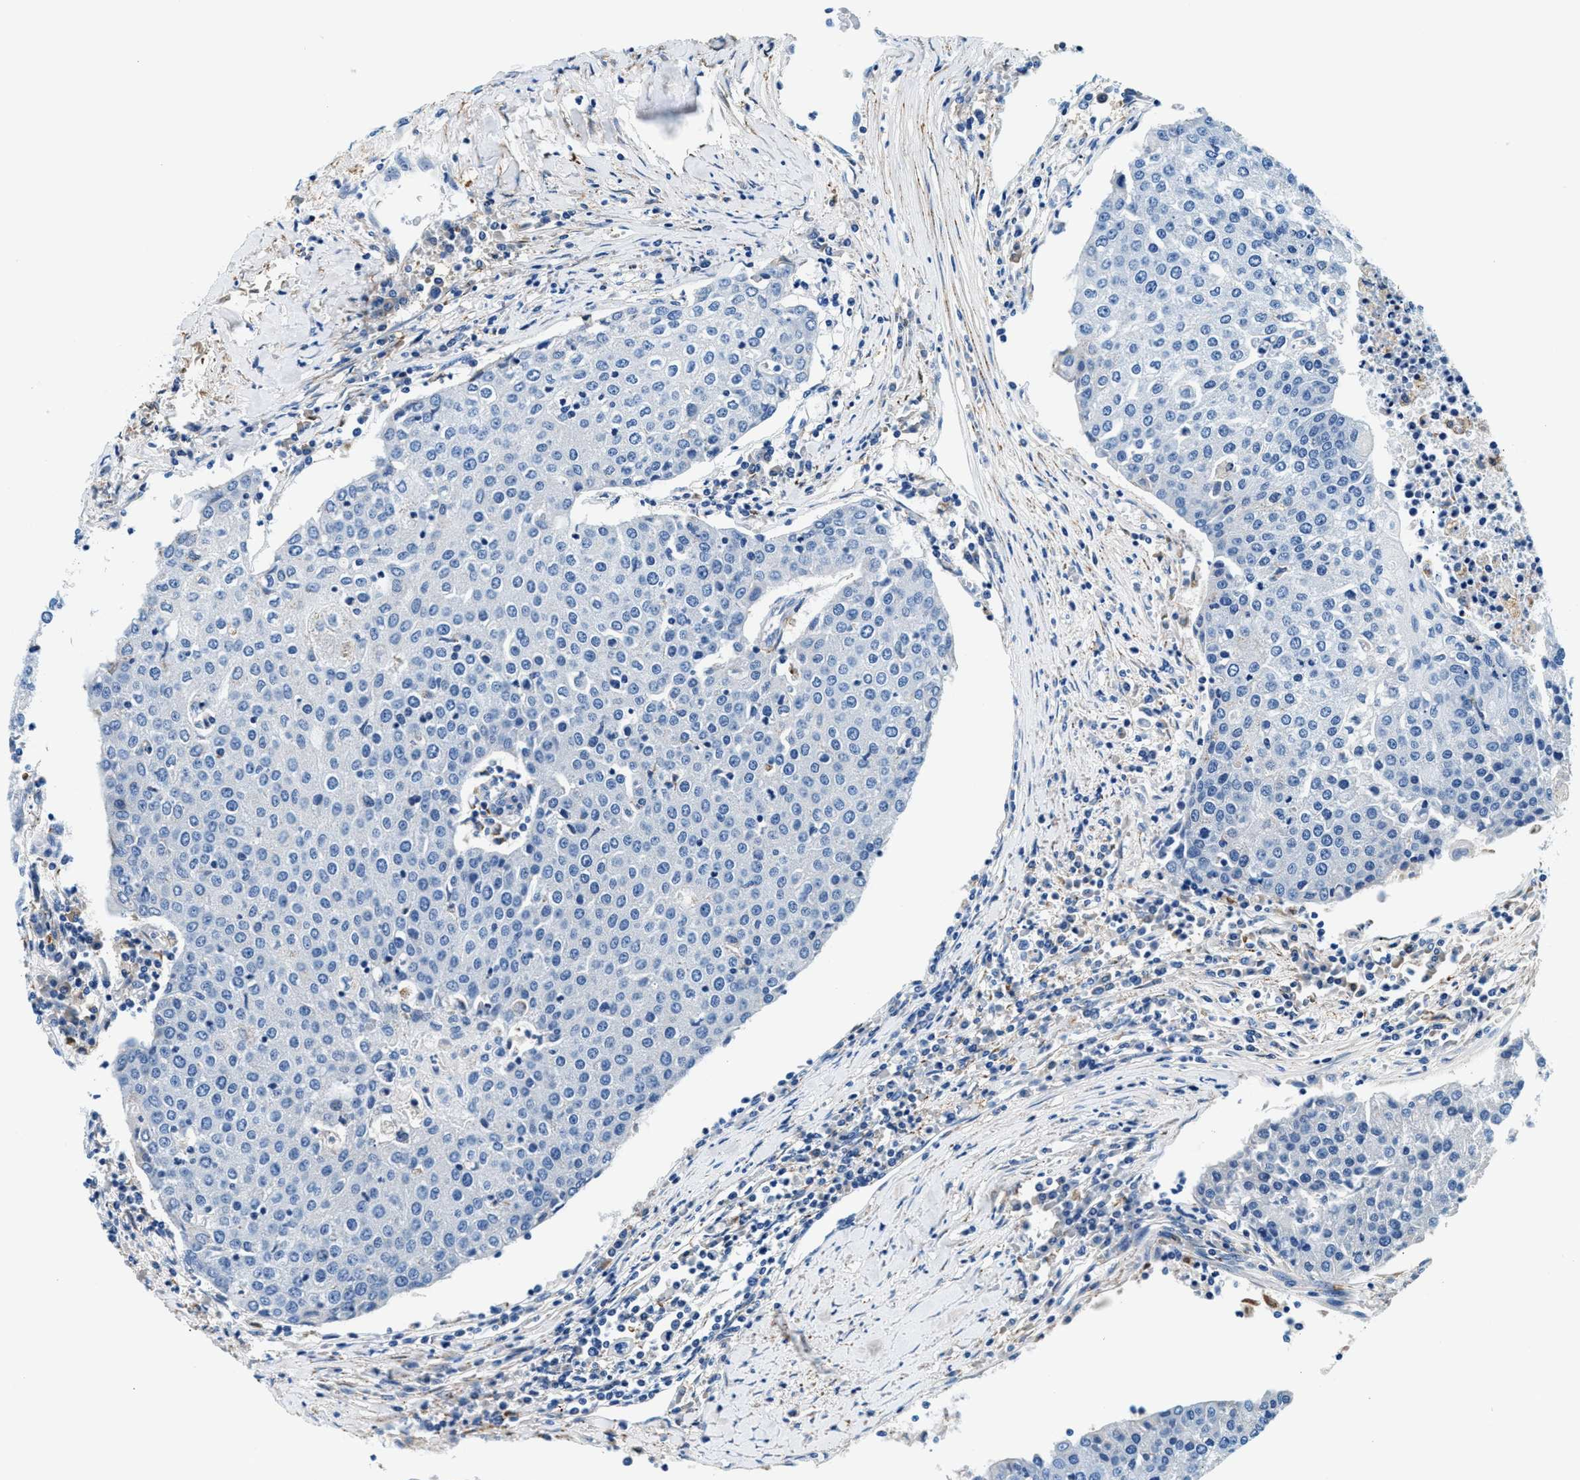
{"staining": {"intensity": "negative", "quantity": "none", "location": "none"}, "tissue": "urothelial cancer", "cell_type": "Tumor cells", "image_type": "cancer", "snomed": [{"axis": "morphology", "description": "Urothelial carcinoma, High grade"}, {"axis": "topography", "description": "Urinary bladder"}], "caption": "A histopathology image of human urothelial carcinoma (high-grade) is negative for staining in tumor cells.", "gene": "SLFN11", "patient": {"sex": "female", "age": 85}}